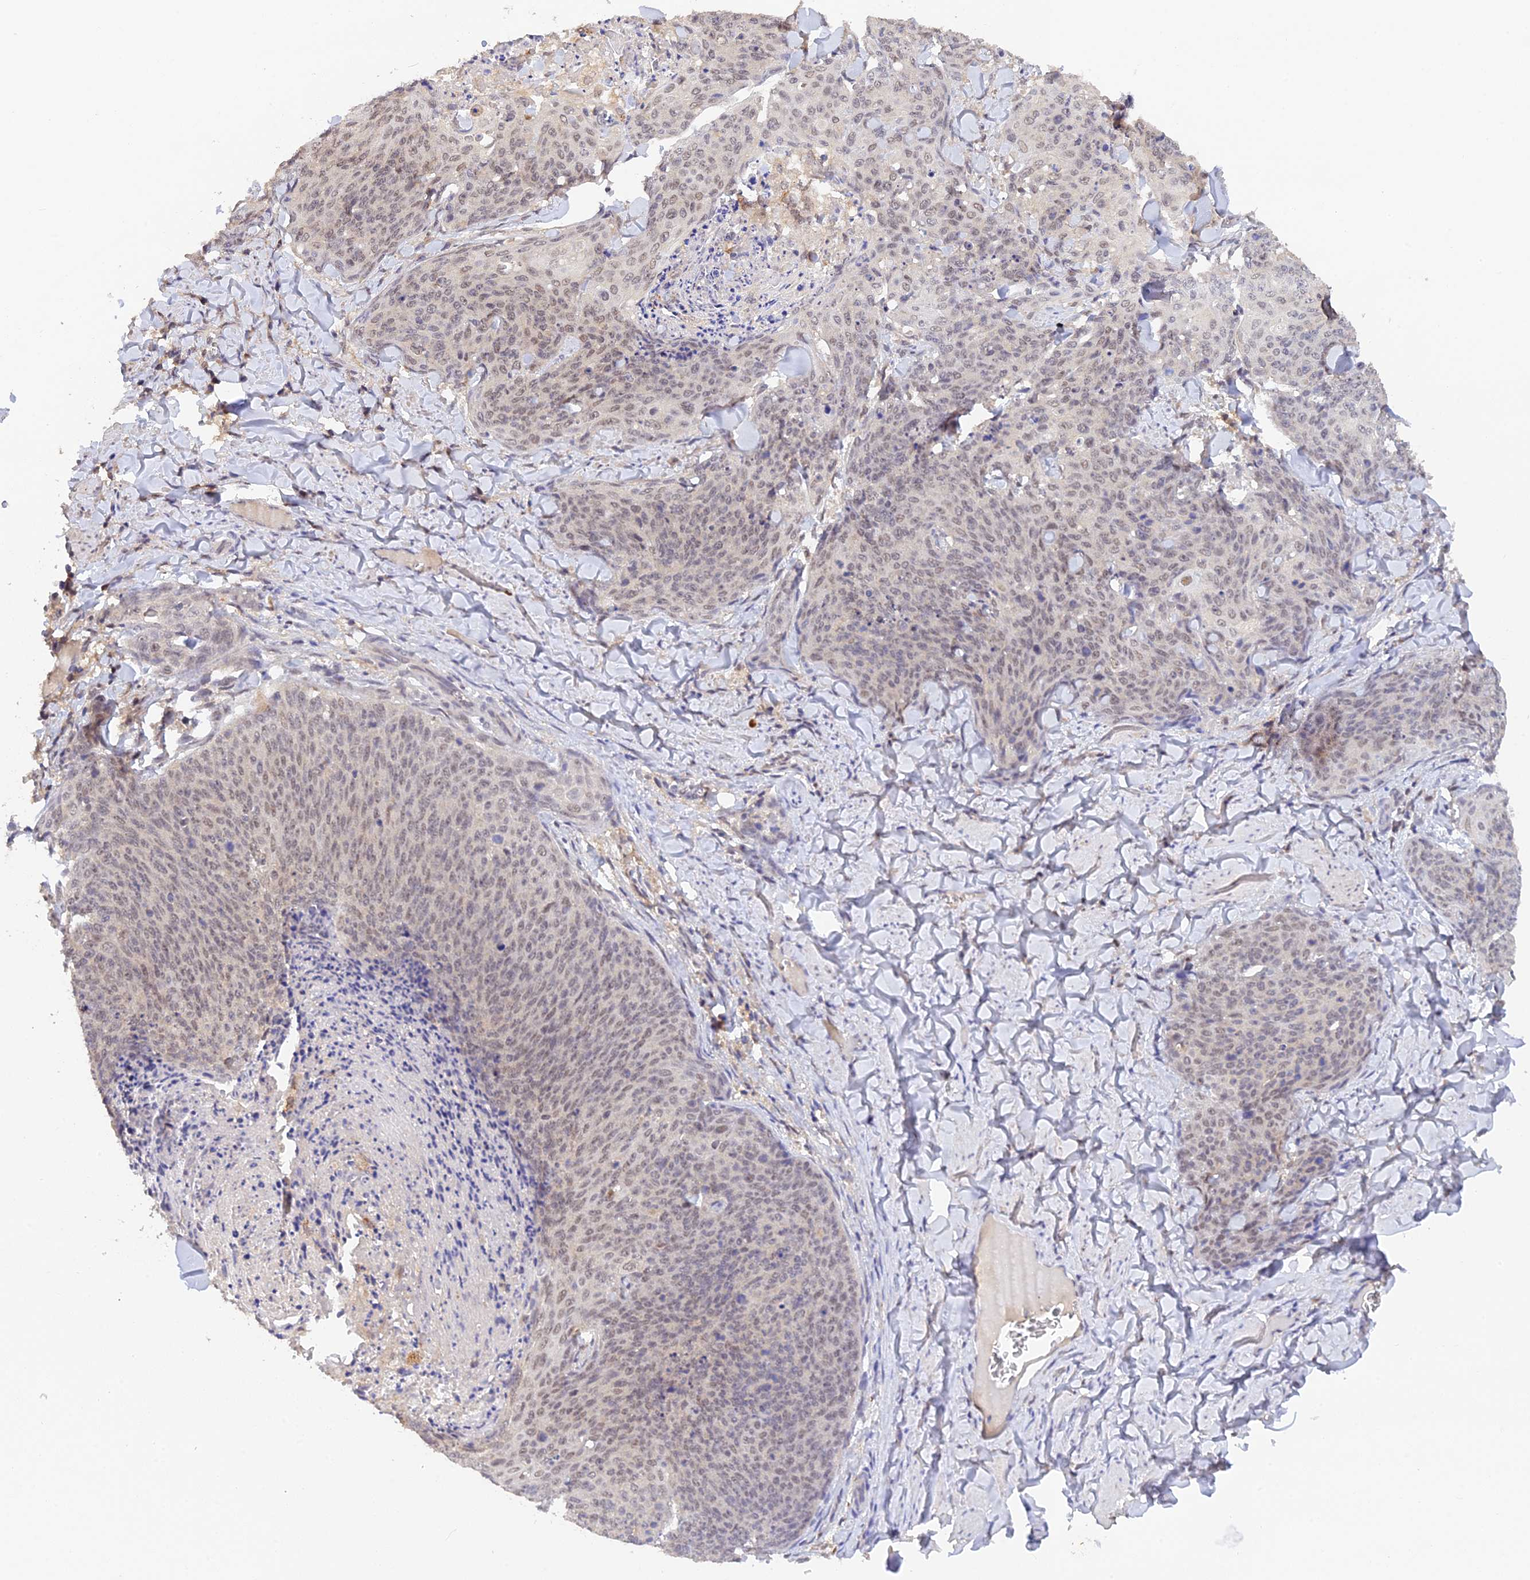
{"staining": {"intensity": "weak", "quantity": "25%-75%", "location": "nuclear"}, "tissue": "skin cancer", "cell_type": "Tumor cells", "image_type": "cancer", "snomed": [{"axis": "morphology", "description": "Squamous cell carcinoma, NOS"}, {"axis": "topography", "description": "Skin"}, {"axis": "topography", "description": "Vulva"}], "caption": "Protein expression analysis of skin cancer displays weak nuclear staining in about 25%-75% of tumor cells.", "gene": "ZNF436", "patient": {"sex": "female", "age": 85}}